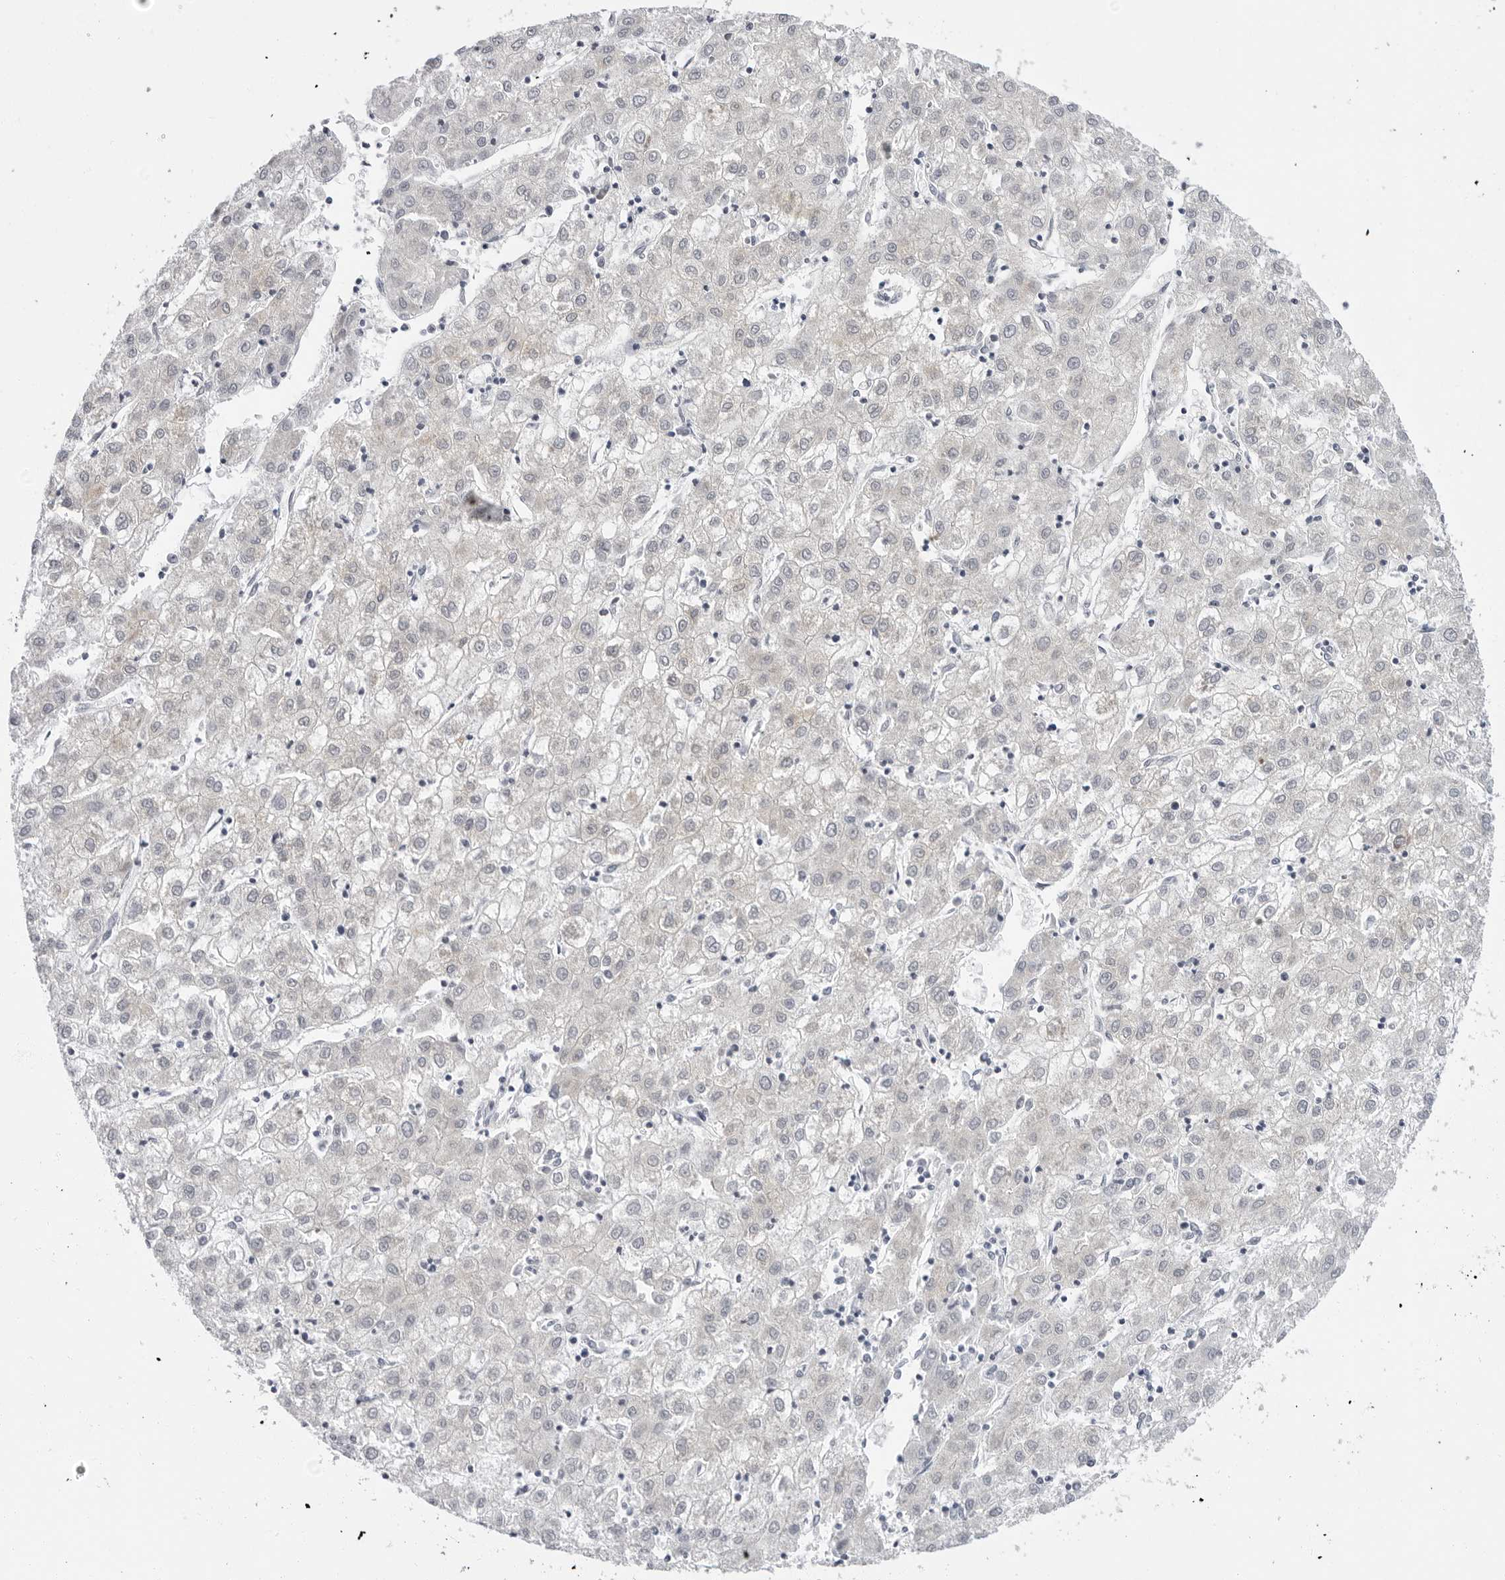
{"staining": {"intensity": "negative", "quantity": "none", "location": "none"}, "tissue": "liver cancer", "cell_type": "Tumor cells", "image_type": "cancer", "snomed": [{"axis": "morphology", "description": "Carcinoma, Hepatocellular, NOS"}, {"axis": "topography", "description": "Liver"}], "caption": "Liver hepatocellular carcinoma was stained to show a protein in brown. There is no significant positivity in tumor cells.", "gene": "ERICH3", "patient": {"sex": "male", "age": 72}}